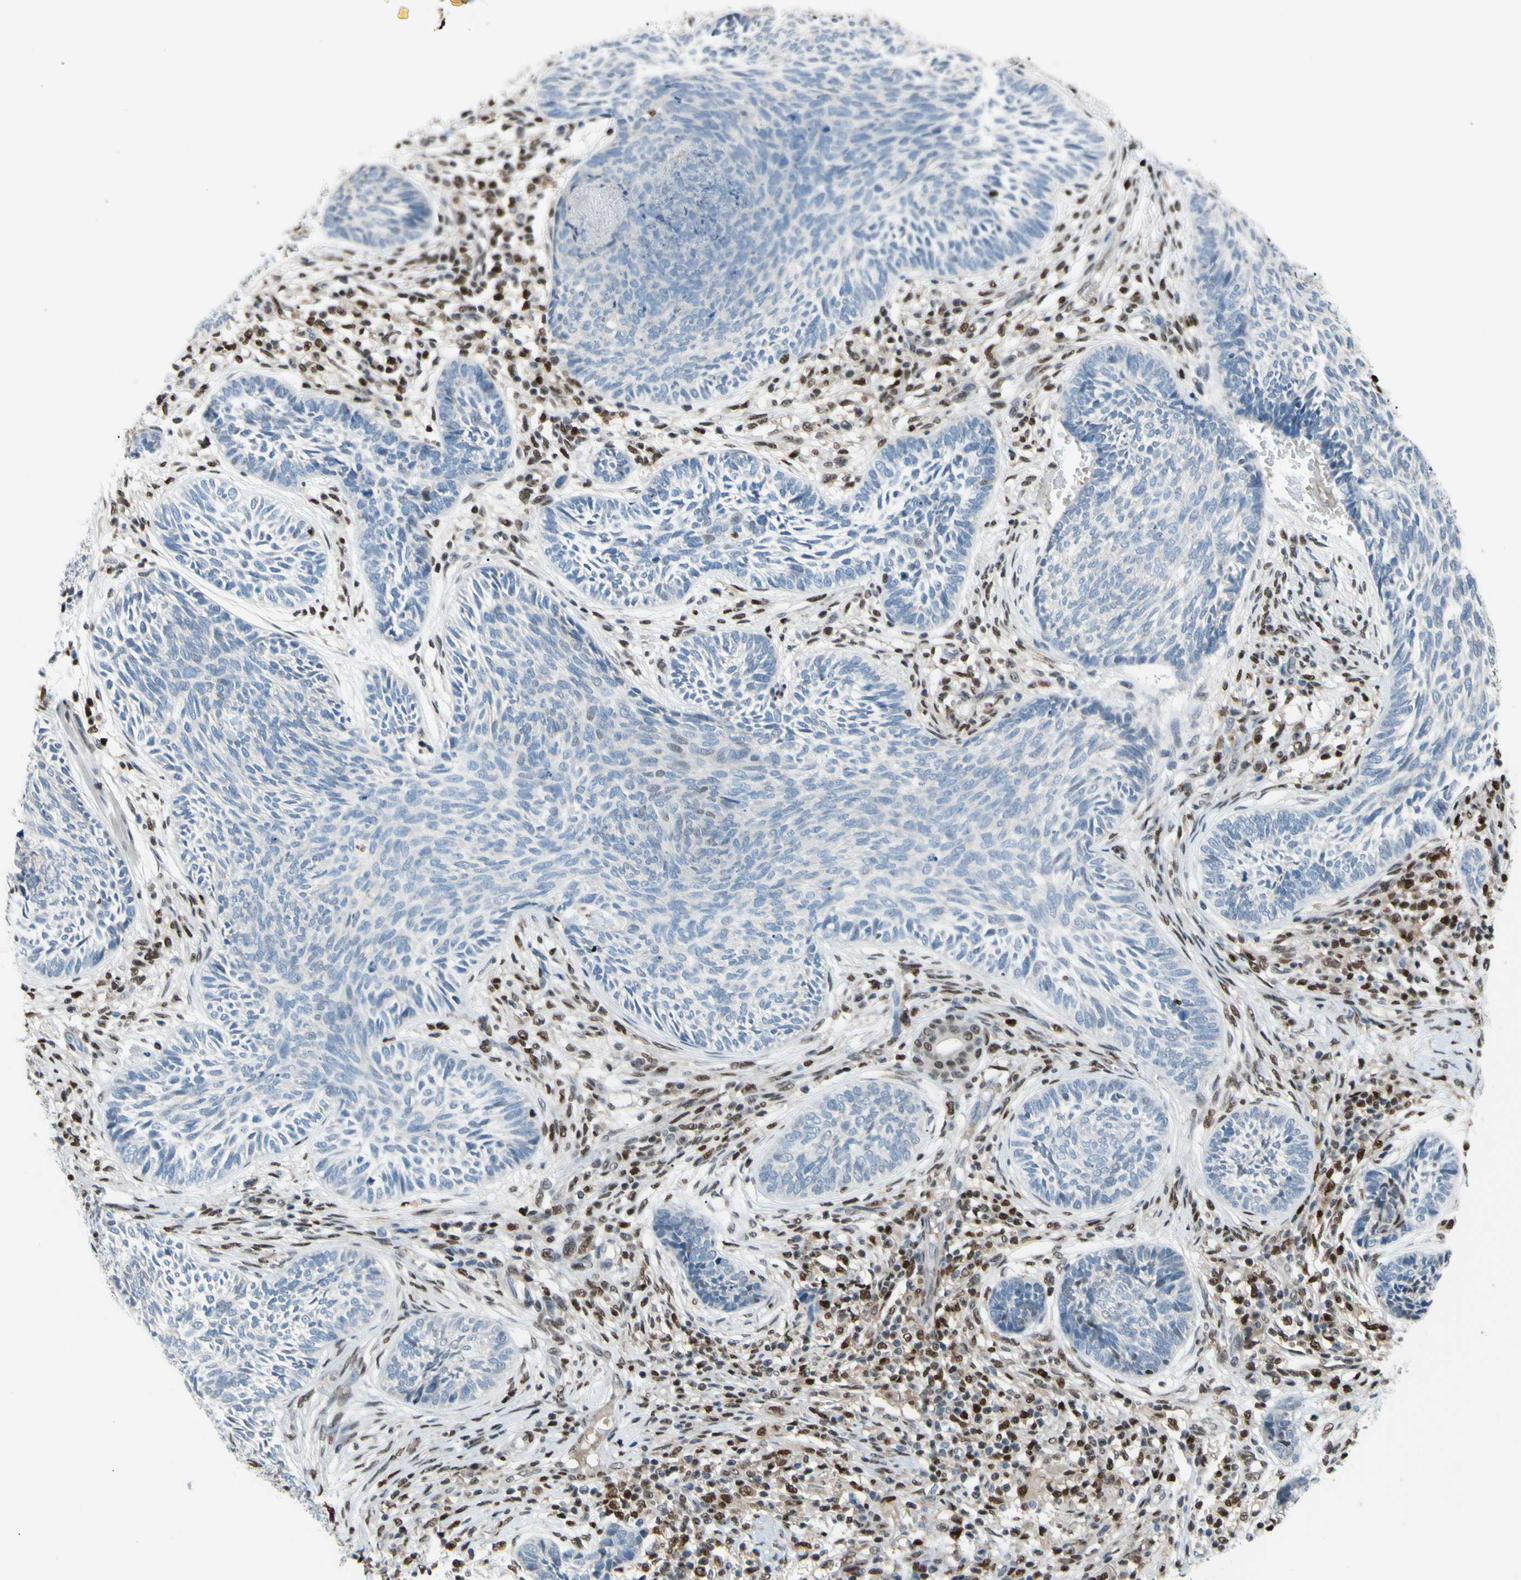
{"staining": {"intensity": "negative", "quantity": "none", "location": "none"}, "tissue": "skin cancer", "cell_type": "Tumor cells", "image_type": "cancer", "snomed": [{"axis": "morphology", "description": "Papilloma, NOS"}, {"axis": "morphology", "description": "Basal cell carcinoma"}, {"axis": "topography", "description": "Skin"}], "caption": "Tumor cells are negative for brown protein staining in basal cell carcinoma (skin). Nuclei are stained in blue.", "gene": "FKBP5", "patient": {"sex": "male", "age": 87}}